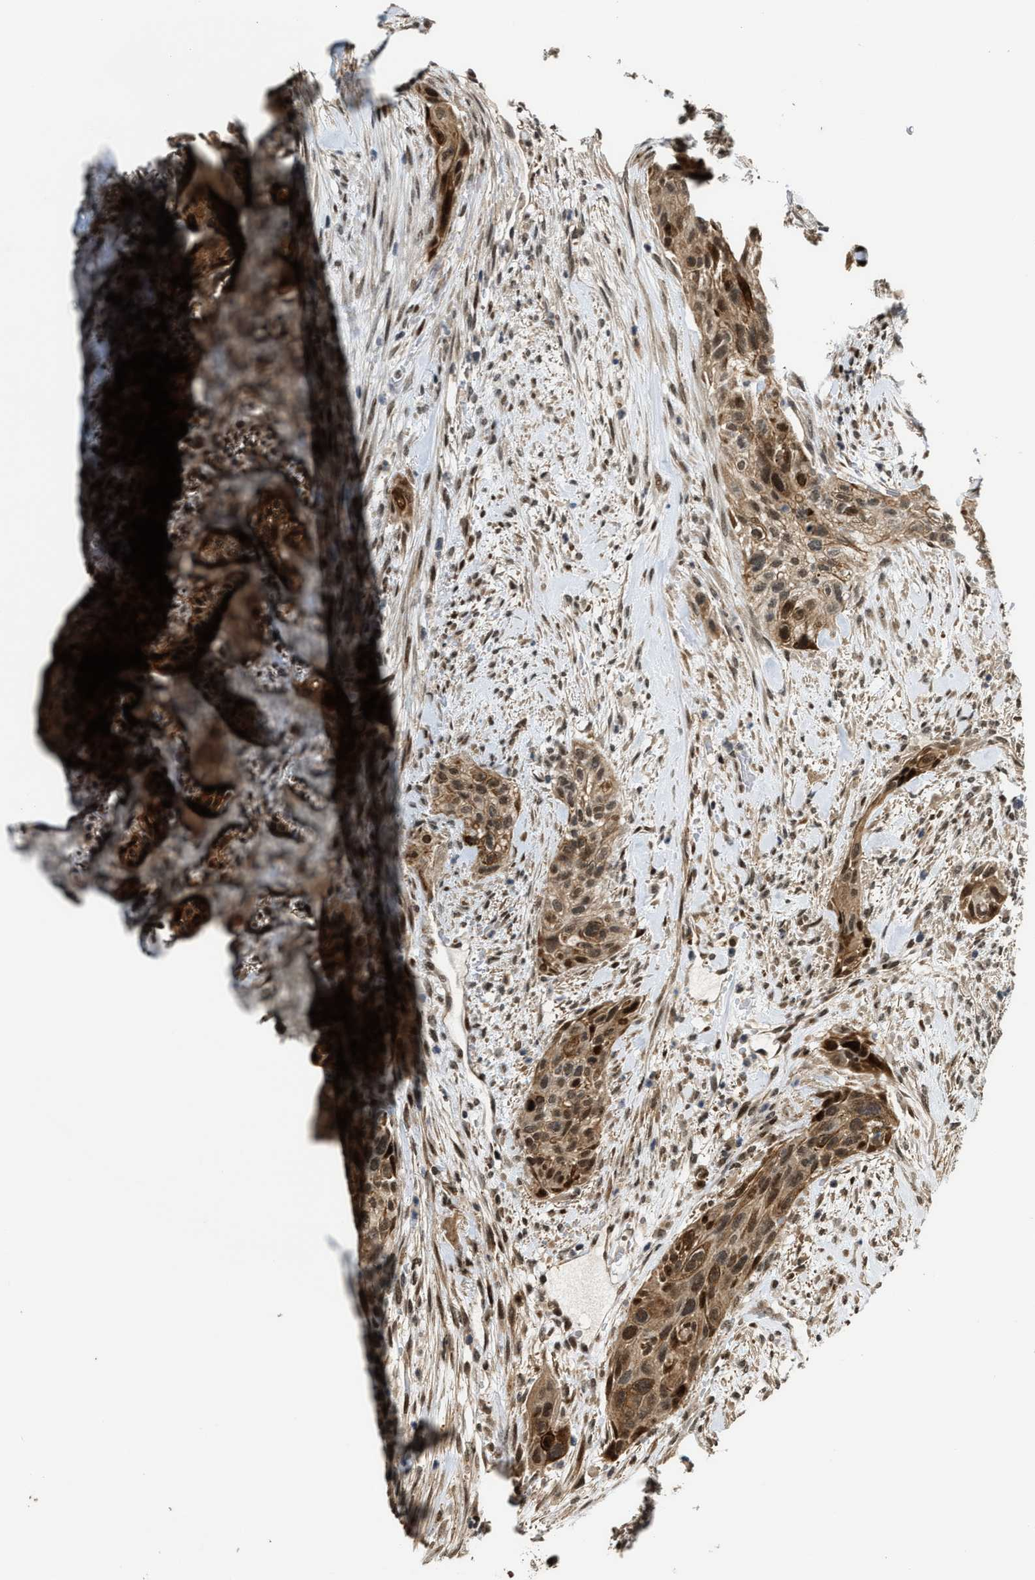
{"staining": {"intensity": "moderate", "quantity": ">75%", "location": "cytoplasmic/membranous,nuclear"}, "tissue": "urothelial cancer", "cell_type": "Tumor cells", "image_type": "cancer", "snomed": [{"axis": "morphology", "description": "Urothelial carcinoma, Low grade"}, {"axis": "morphology", "description": "Urothelial carcinoma, High grade"}, {"axis": "topography", "description": "Urinary bladder"}], "caption": "Moderate cytoplasmic/membranous and nuclear protein expression is identified in approximately >75% of tumor cells in urothelial cancer.", "gene": "SERTAD2", "patient": {"sex": "male", "age": 35}}